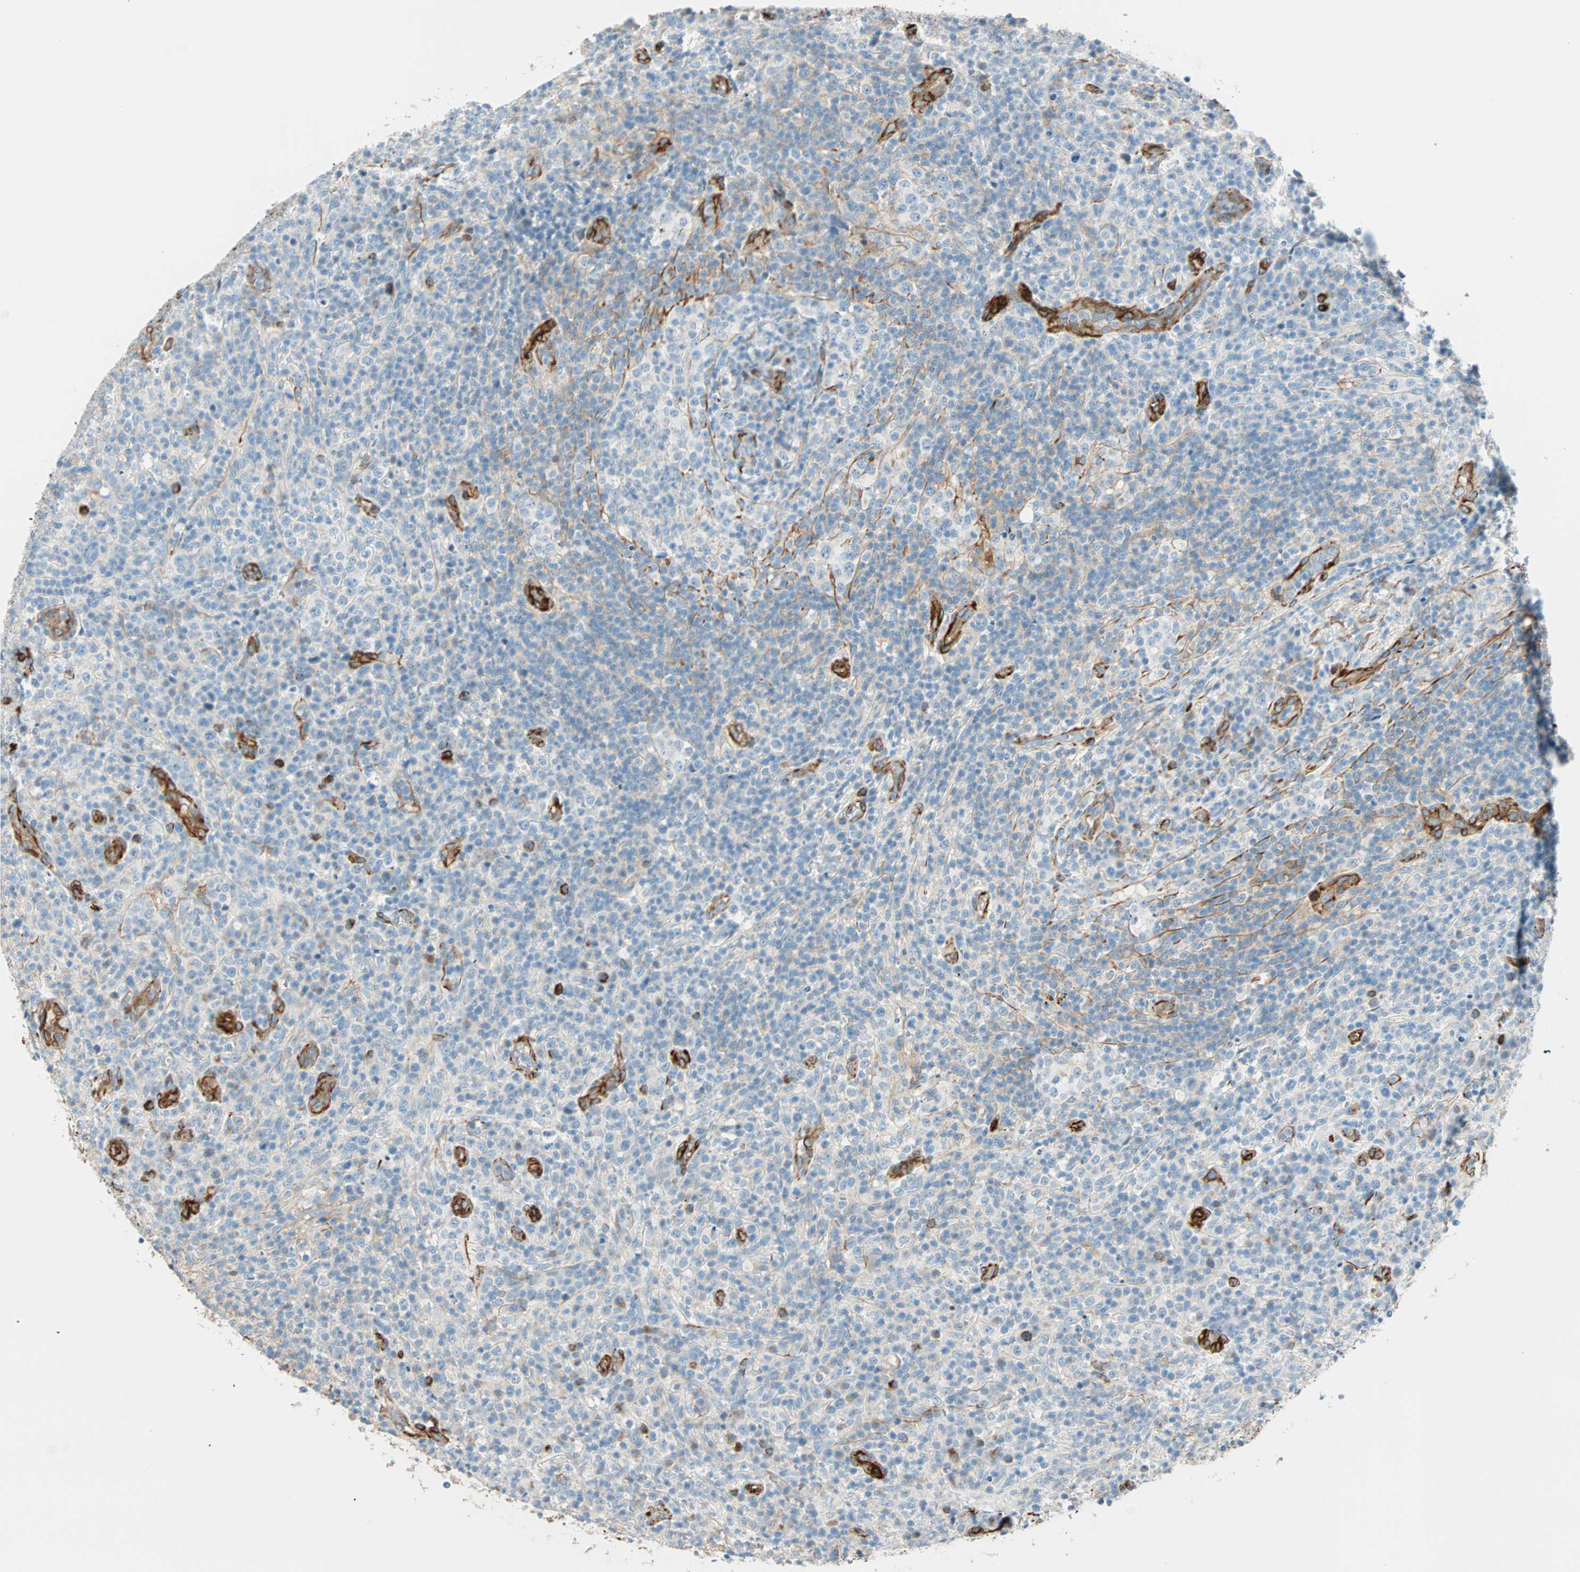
{"staining": {"intensity": "negative", "quantity": "none", "location": "none"}, "tissue": "lymphoma", "cell_type": "Tumor cells", "image_type": "cancer", "snomed": [{"axis": "morphology", "description": "Malignant lymphoma, non-Hodgkin's type, High grade"}, {"axis": "topography", "description": "Lymph node"}], "caption": "Immunohistochemistry (IHC) of high-grade malignant lymphoma, non-Hodgkin's type exhibits no expression in tumor cells.", "gene": "NES", "patient": {"sex": "female", "age": 76}}